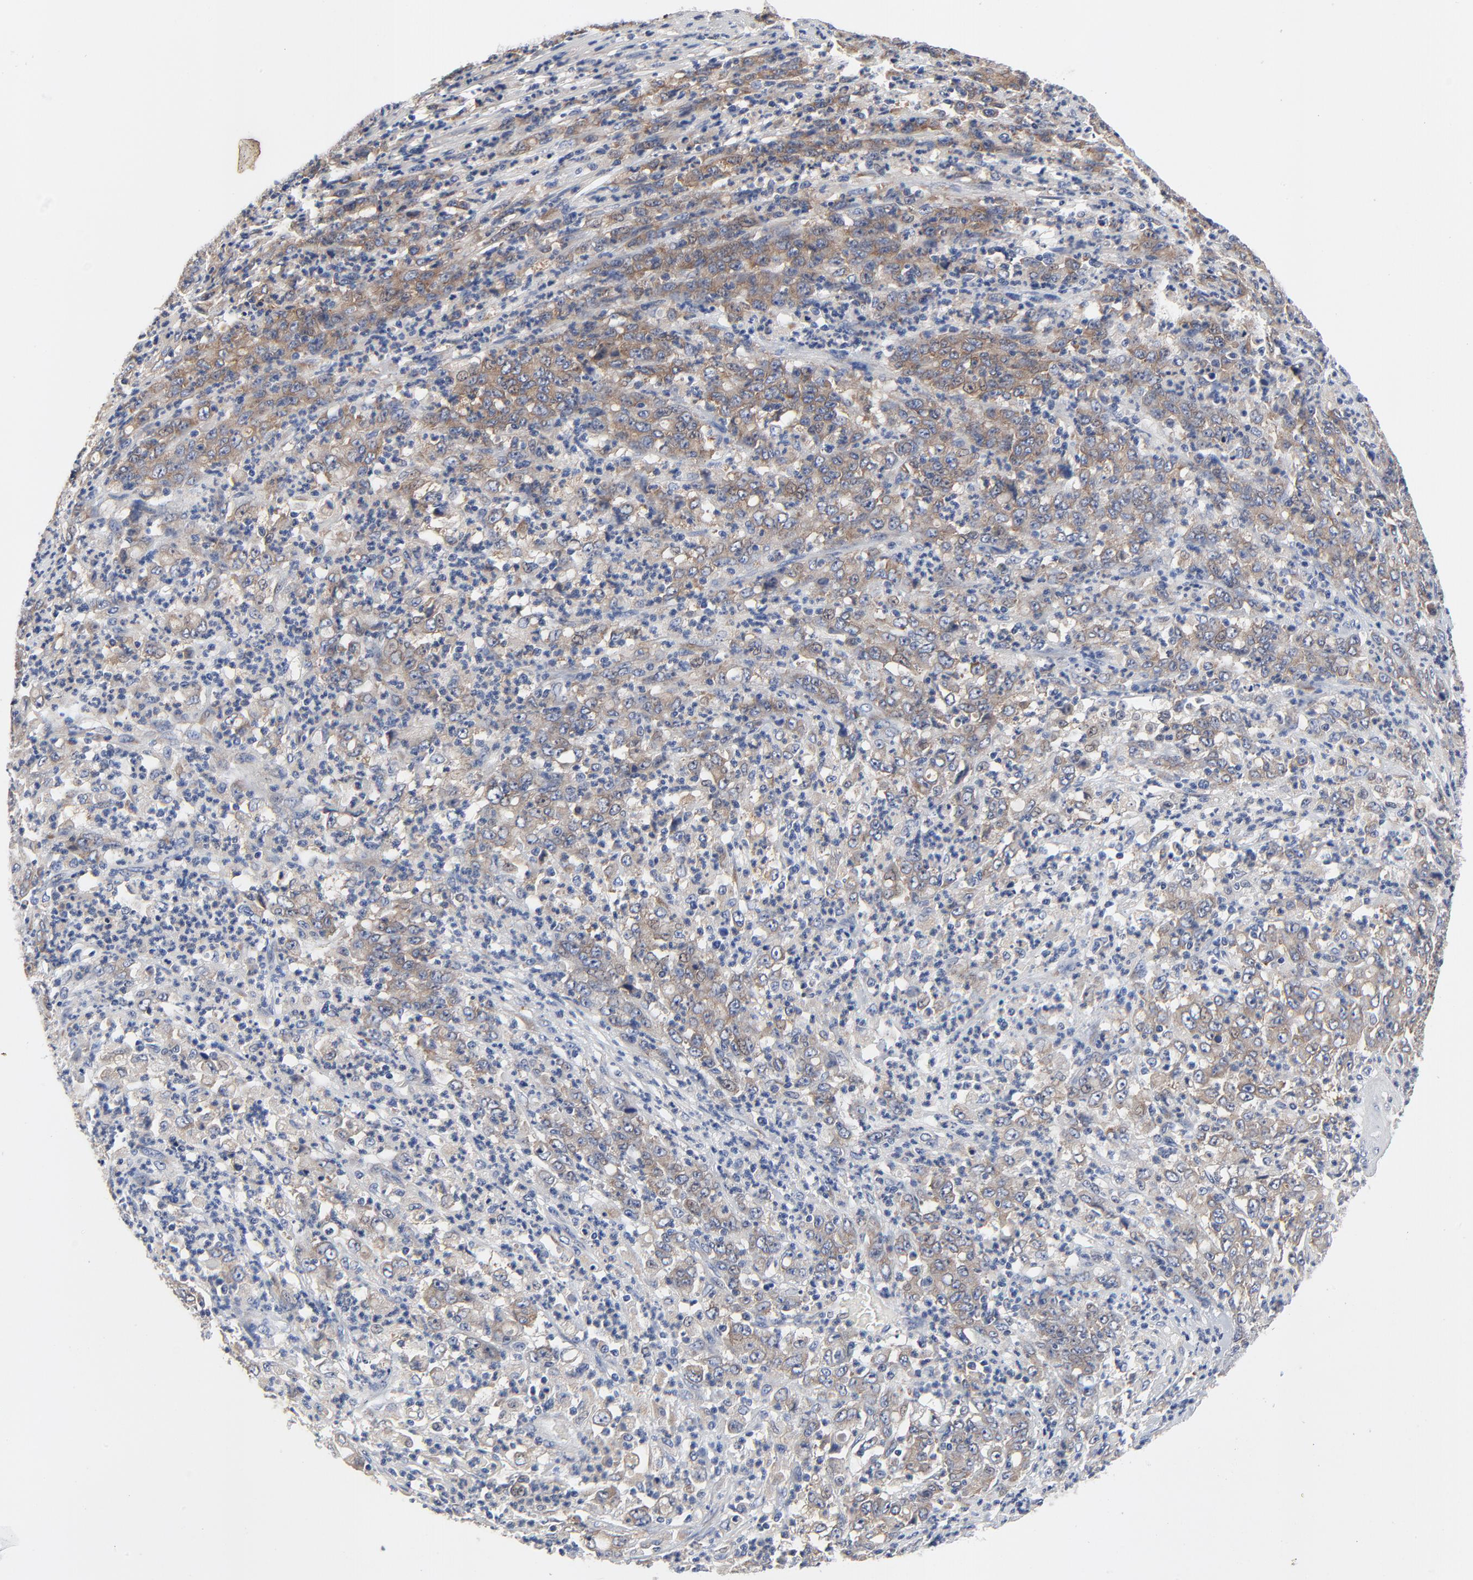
{"staining": {"intensity": "moderate", "quantity": ">75%", "location": "cytoplasmic/membranous"}, "tissue": "stomach cancer", "cell_type": "Tumor cells", "image_type": "cancer", "snomed": [{"axis": "morphology", "description": "Adenocarcinoma, NOS"}, {"axis": "topography", "description": "Stomach, lower"}], "caption": "The photomicrograph demonstrates immunohistochemical staining of stomach cancer. There is moderate cytoplasmic/membranous expression is seen in approximately >75% of tumor cells.", "gene": "VAV2", "patient": {"sex": "female", "age": 71}}